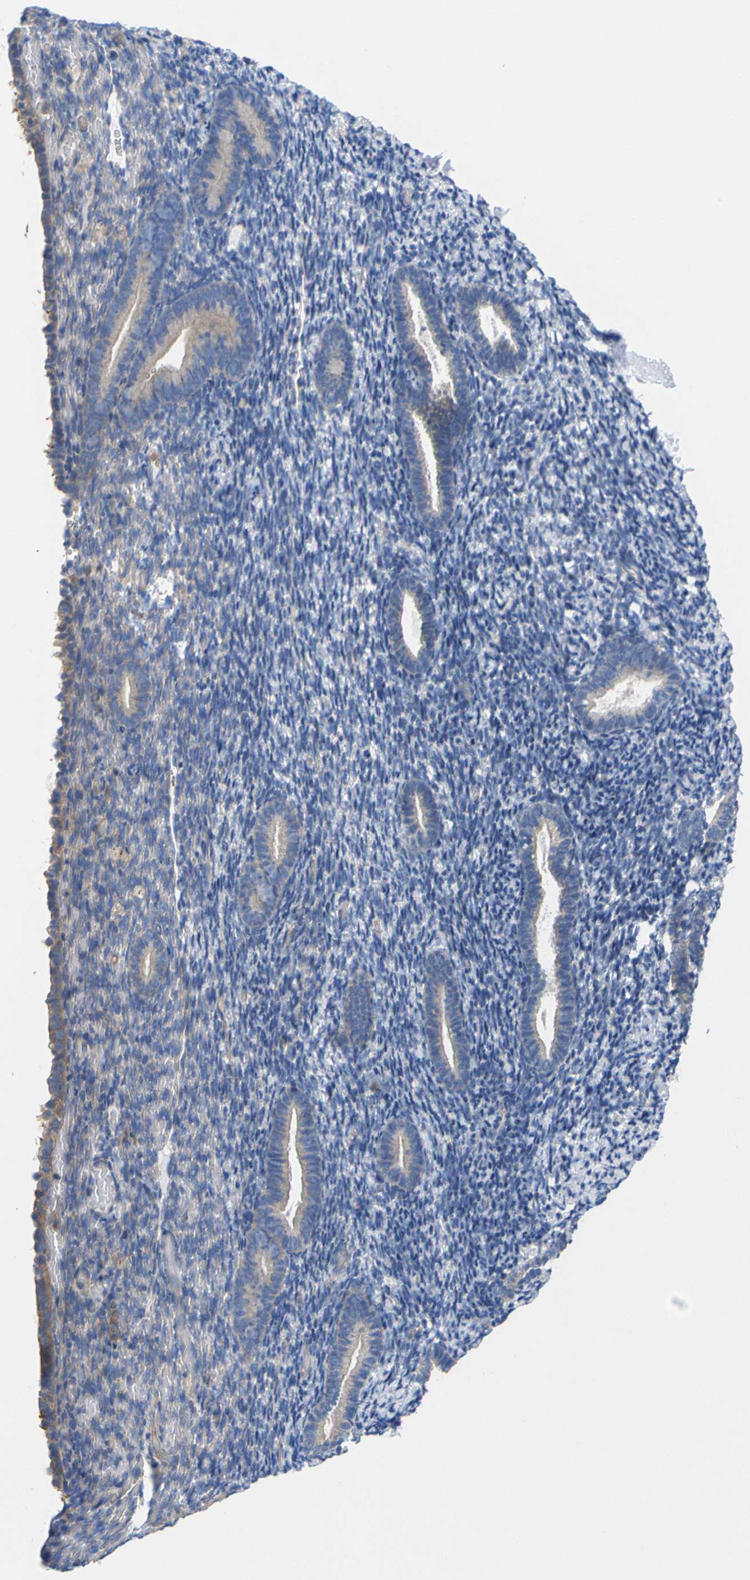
{"staining": {"intensity": "weak", "quantity": "<25%", "location": "cytoplasmic/membranous"}, "tissue": "endometrium", "cell_type": "Cells in endometrial stroma", "image_type": "normal", "snomed": [{"axis": "morphology", "description": "Normal tissue, NOS"}, {"axis": "topography", "description": "Endometrium"}], "caption": "IHC image of benign endometrium stained for a protein (brown), which shows no expression in cells in endometrial stroma.", "gene": "USH1C", "patient": {"sex": "female", "age": 51}}